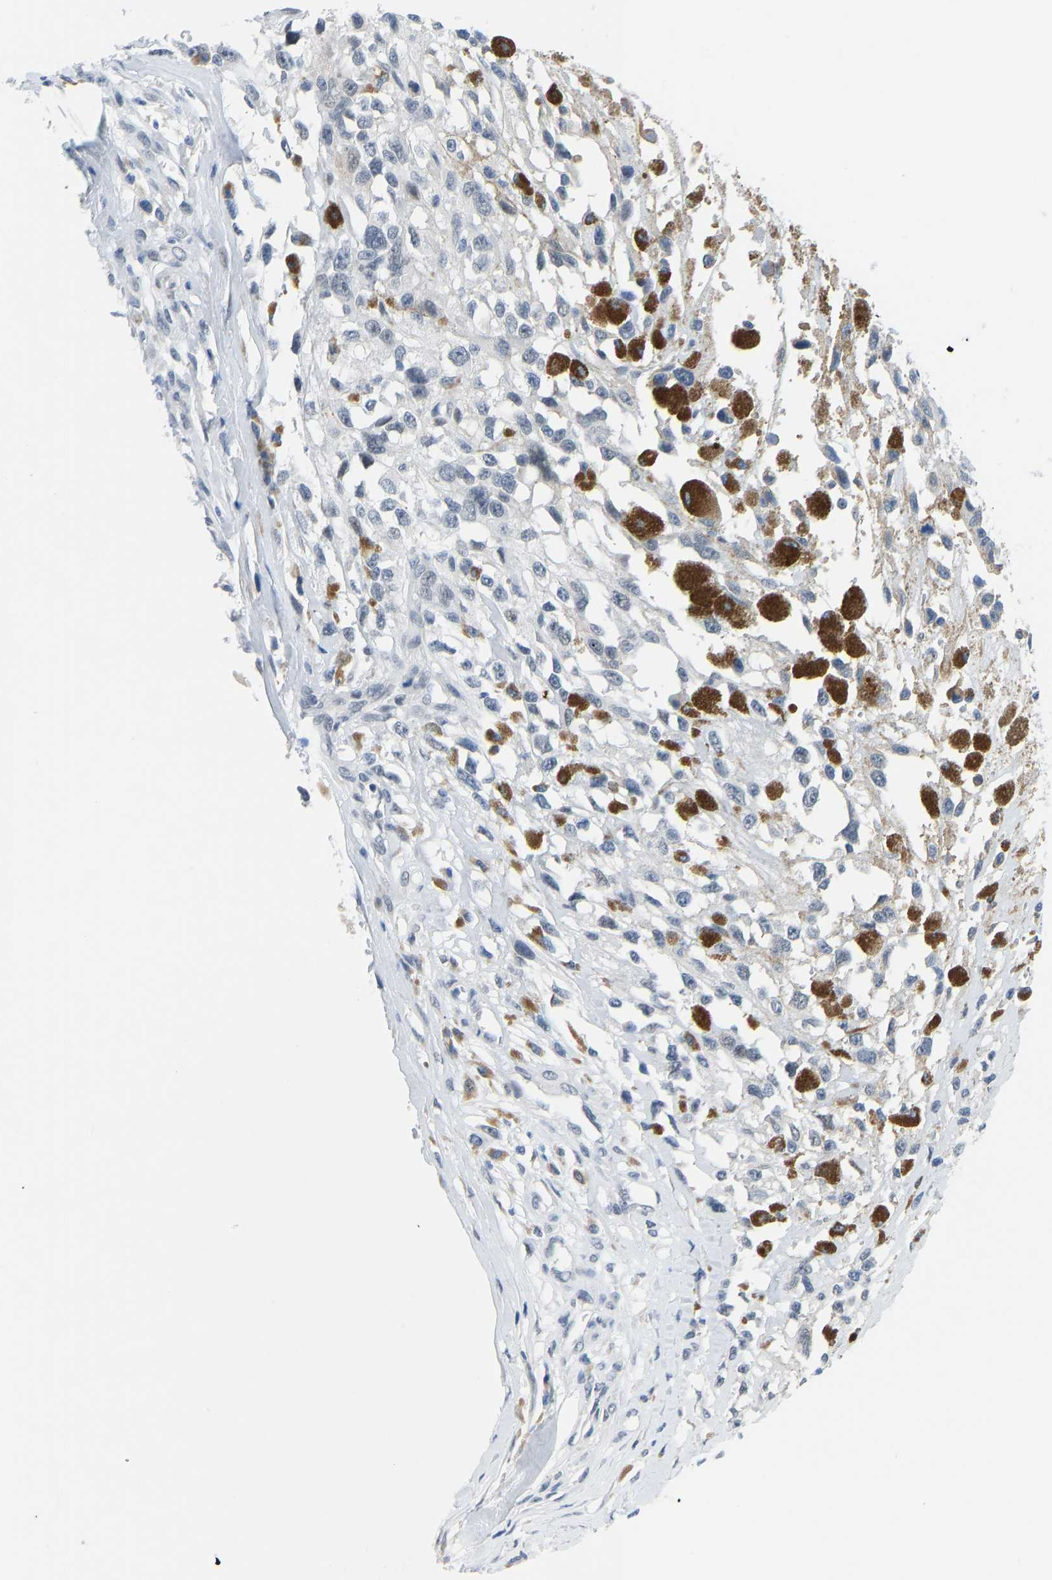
{"staining": {"intensity": "negative", "quantity": "none", "location": "none"}, "tissue": "melanoma", "cell_type": "Tumor cells", "image_type": "cancer", "snomed": [{"axis": "morphology", "description": "Malignant melanoma, Metastatic site"}, {"axis": "topography", "description": "Lymph node"}], "caption": "Tumor cells show no significant protein staining in malignant melanoma (metastatic site).", "gene": "TXNDC2", "patient": {"sex": "male", "age": 59}}